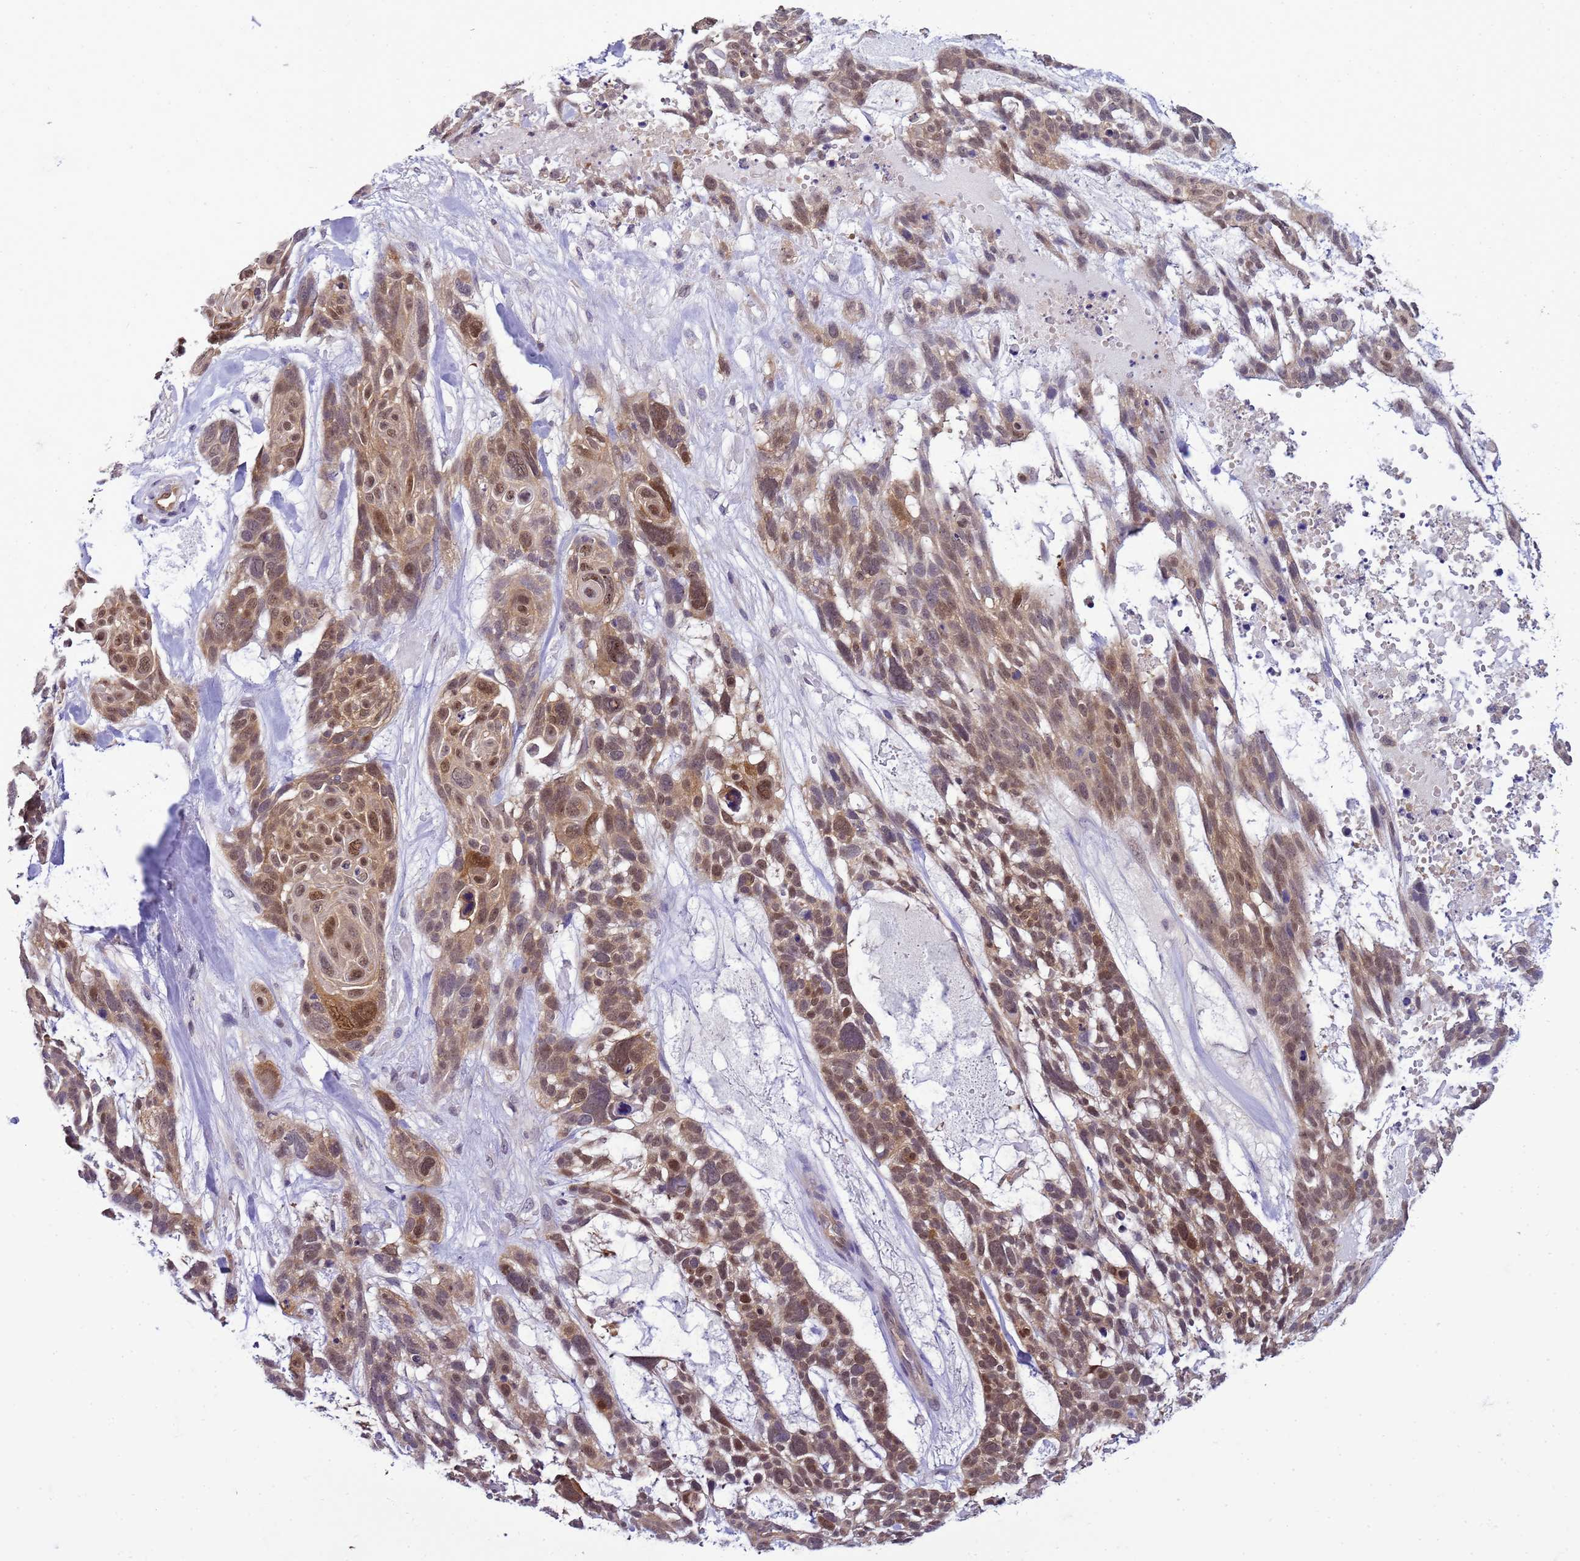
{"staining": {"intensity": "moderate", "quantity": ">75%", "location": "cytoplasmic/membranous,nuclear"}, "tissue": "skin cancer", "cell_type": "Tumor cells", "image_type": "cancer", "snomed": [{"axis": "morphology", "description": "Basal cell carcinoma"}, {"axis": "topography", "description": "Skin"}], "caption": "About >75% of tumor cells in skin basal cell carcinoma demonstrate moderate cytoplasmic/membranous and nuclear protein staining as visualized by brown immunohistochemical staining.", "gene": "DDI2", "patient": {"sex": "male", "age": 88}}